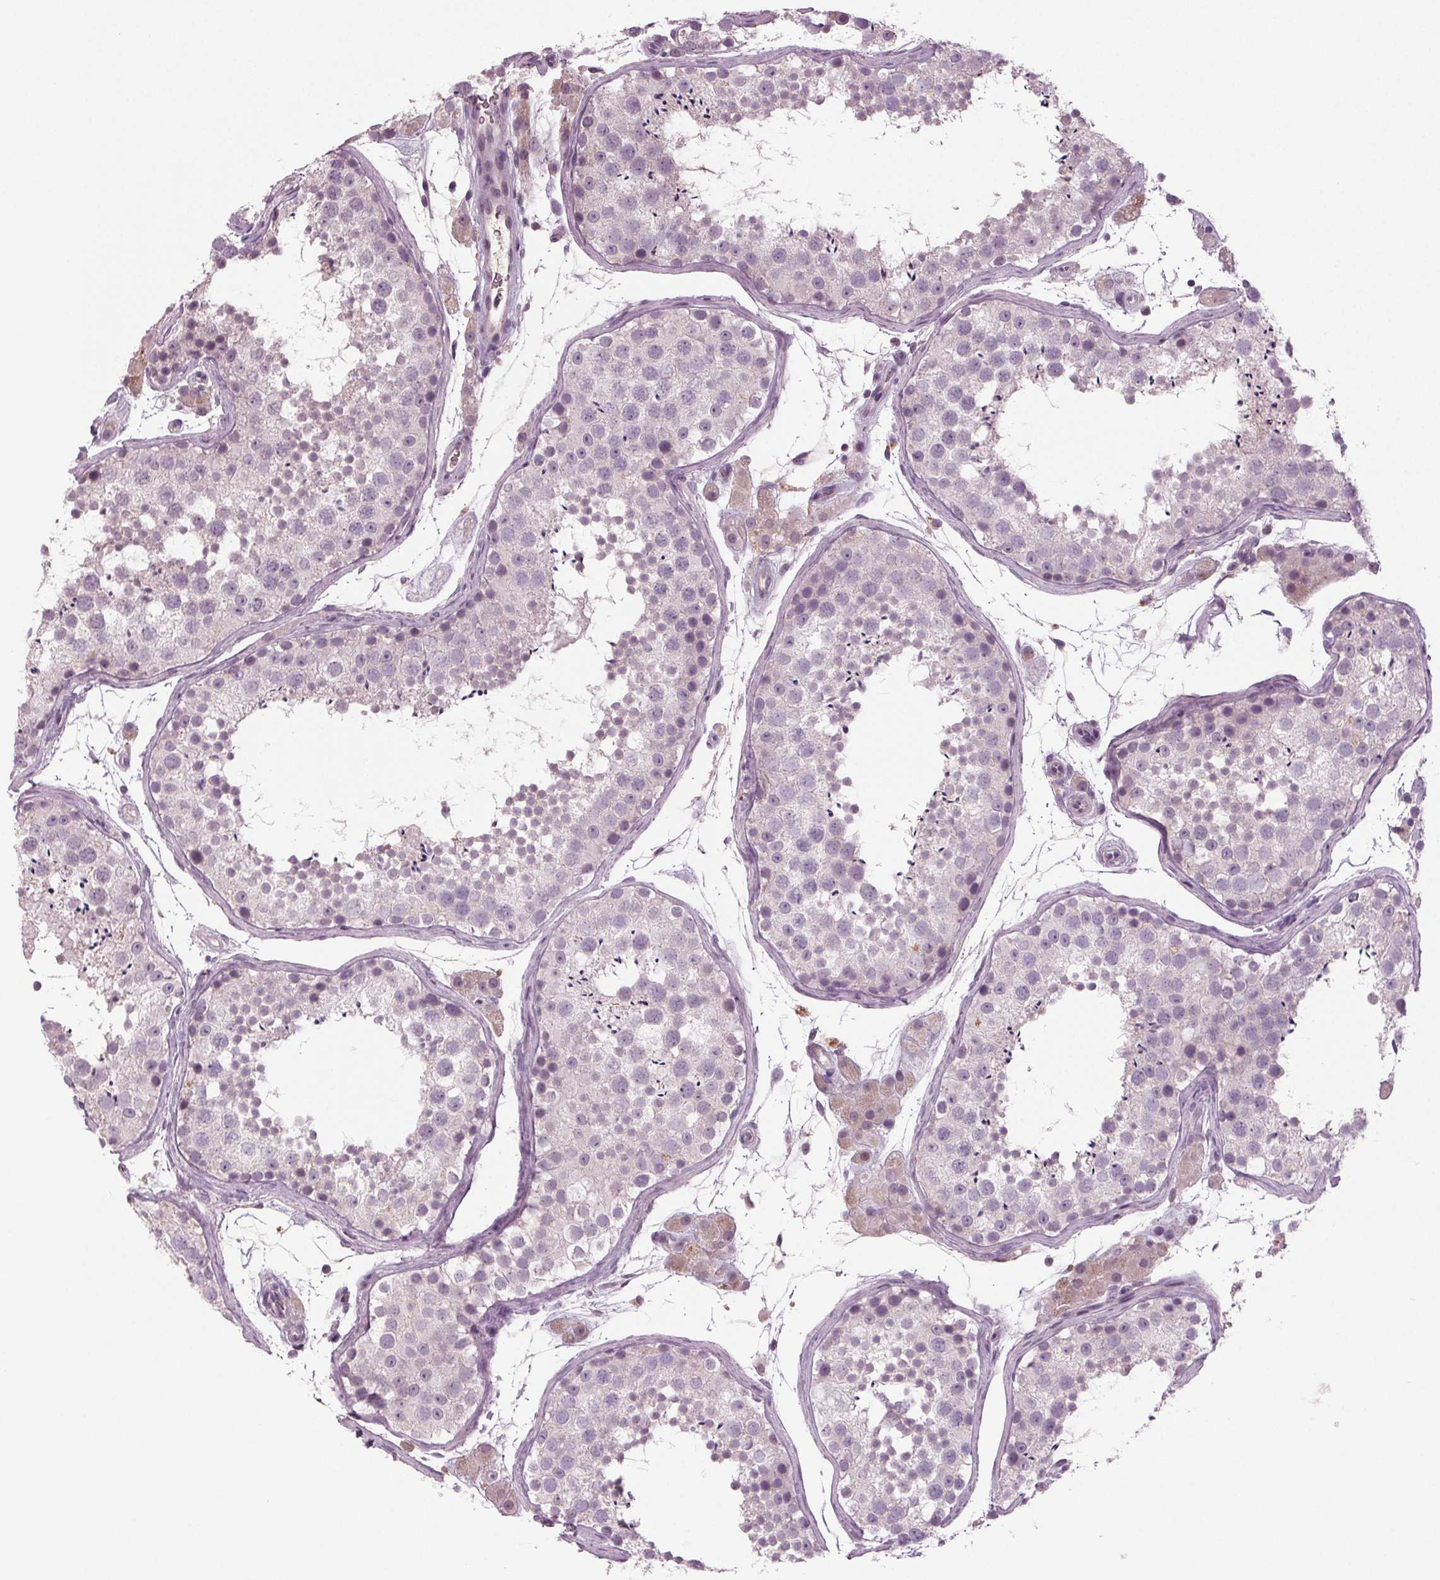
{"staining": {"intensity": "negative", "quantity": "none", "location": "none"}, "tissue": "testis", "cell_type": "Cells in seminiferous ducts", "image_type": "normal", "snomed": [{"axis": "morphology", "description": "Normal tissue, NOS"}, {"axis": "topography", "description": "Testis"}], "caption": "High magnification brightfield microscopy of normal testis stained with DAB (brown) and counterstained with hematoxylin (blue): cells in seminiferous ducts show no significant positivity. (Immunohistochemistry, brightfield microscopy, high magnification).", "gene": "BHLHE22", "patient": {"sex": "male", "age": 41}}